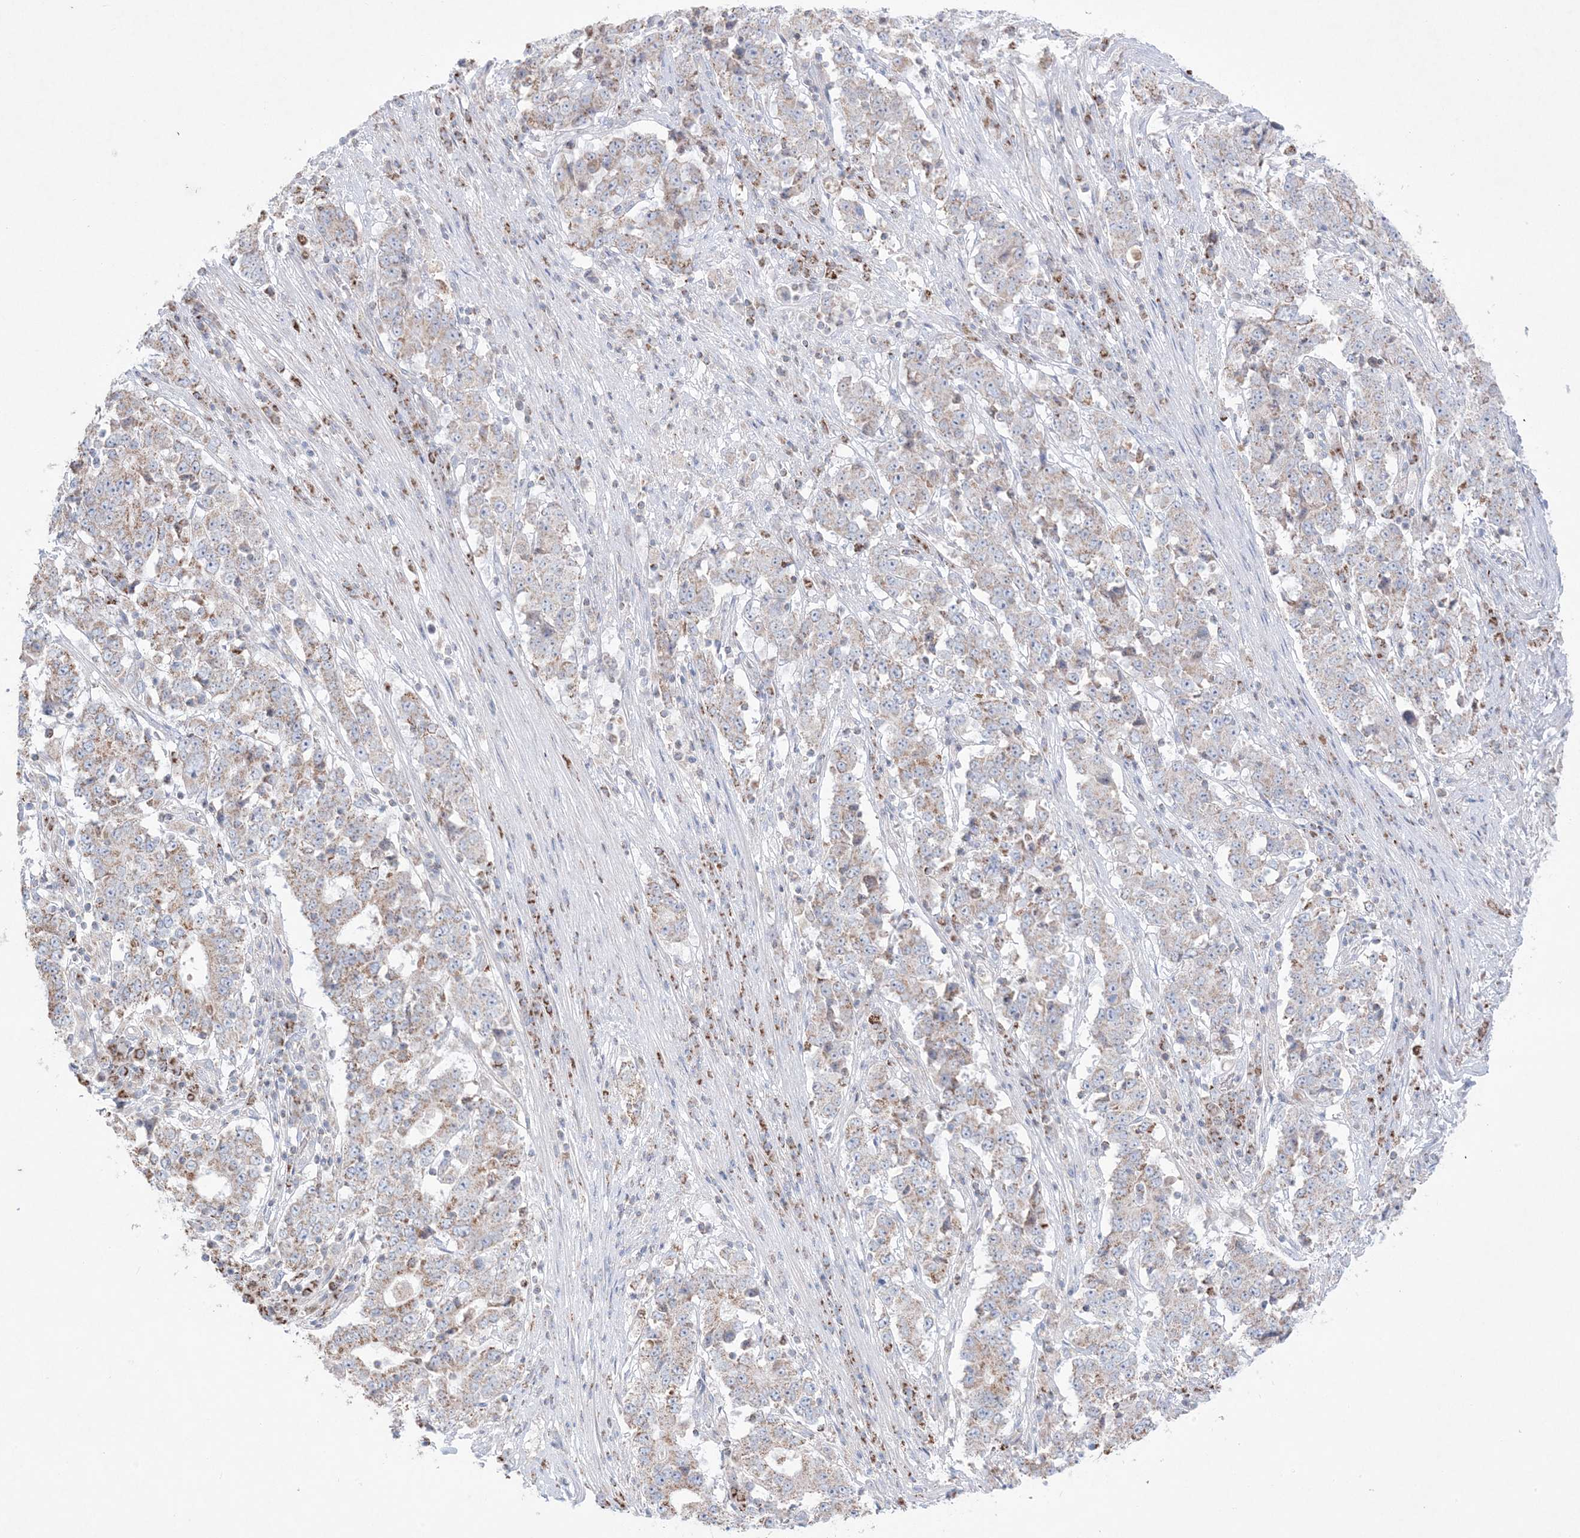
{"staining": {"intensity": "moderate", "quantity": "<25%", "location": "cytoplasmic/membranous"}, "tissue": "stomach cancer", "cell_type": "Tumor cells", "image_type": "cancer", "snomed": [{"axis": "morphology", "description": "Adenocarcinoma, NOS"}, {"axis": "topography", "description": "Stomach"}], "caption": "Stomach cancer (adenocarcinoma) stained with DAB (3,3'-diaminobenzidine) IHC shows low levels of moderate cytoplasmic/membranous staining in about <25% of tumor cells.", "gene": "KCTD6", "patient": {"sex": "male", "age": 59}}